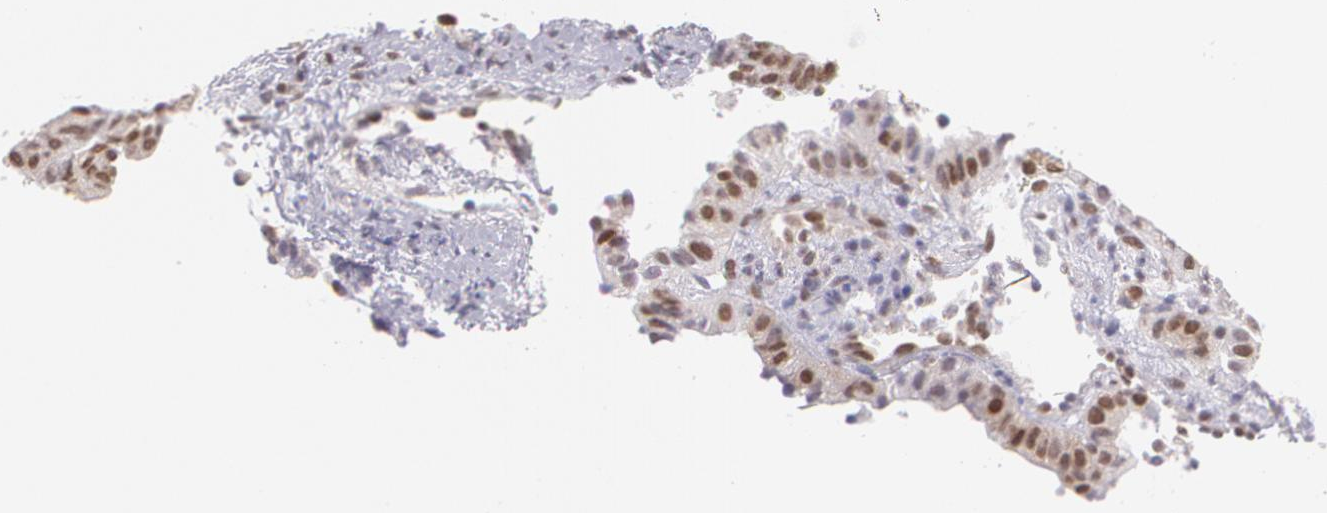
{"staining": {"intensity": "moderate", "quantity": "25%-75%", "location": "nuclear"}, "tissue": "cervical cancer", "cell_type": "Tumor cells", "image_type": "cancer", "snomed": [{"axis": "morphology", "description": "Adenocarcinoma, NOS"}, {"axis": "topography", "description": "Cervix"}], "caption": "Human cervical cancer stained with a protein marker displays moderate staining in tumor cells.", "gene": "CUL2", "patient": {"sex": "female", "age": 60}}